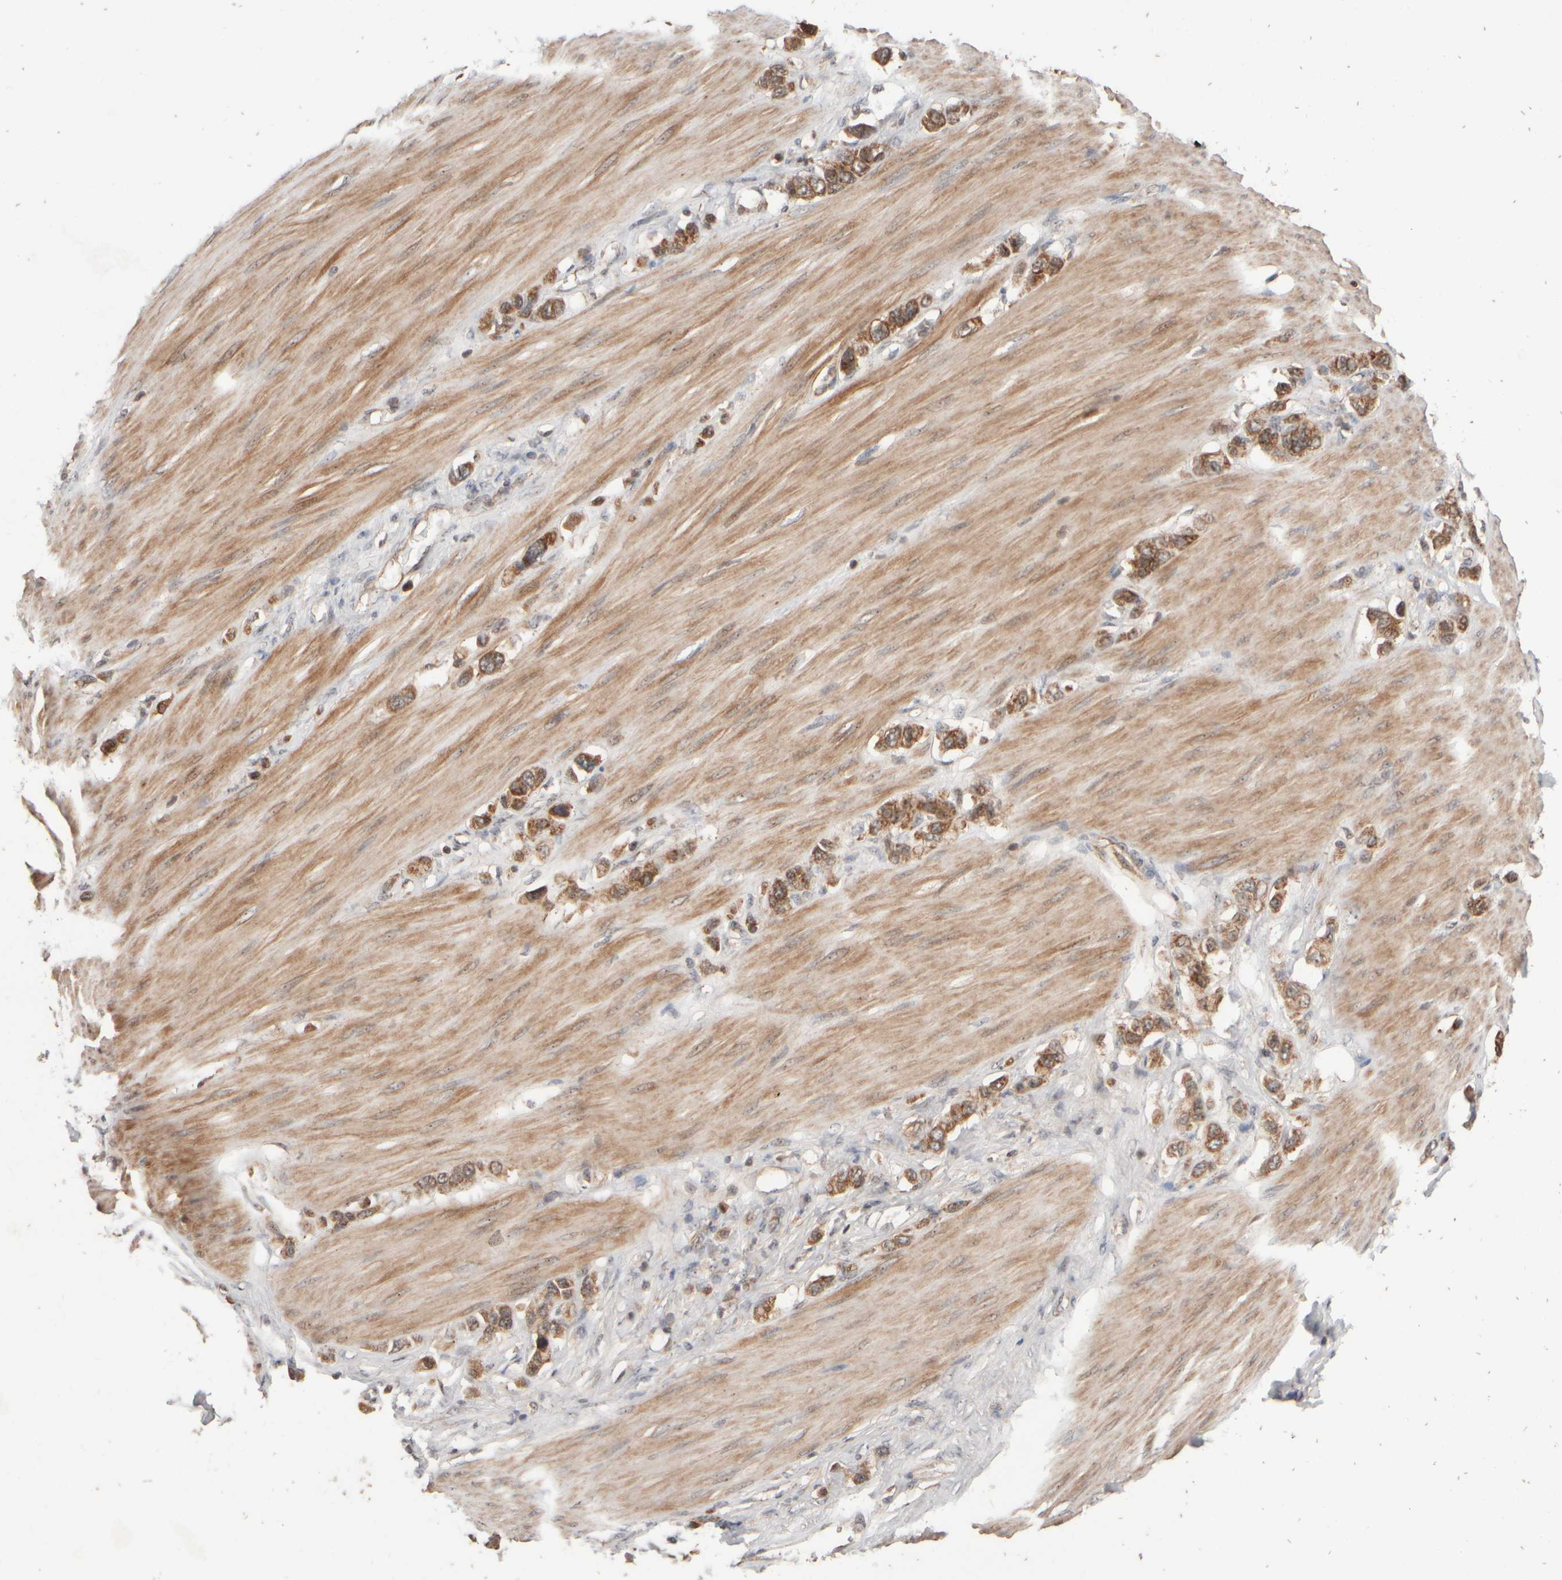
{"staining": {"intensity": "moderate", "quantity": ">75%", "location": "cytoplasmic/membranous"}, "tissue": "stomach cancer", "cell_type": "Tumor cells", "image_type": "cancer", "snomed": [{"axis": "morphology", "description": "Adenocarcinoma, NOS"}, {"axis": "topography", "description": "Stomach"}], "caption": "DAB (3,3'-diaminobenzidine) immunohistochemical staining of human stomach cancer displays moderate cytoplasmic/membranous protein expression in approximately >75% of tumor cells.", "gene": "ABHD11", "patient": {"sex": "female", "age": 65}}